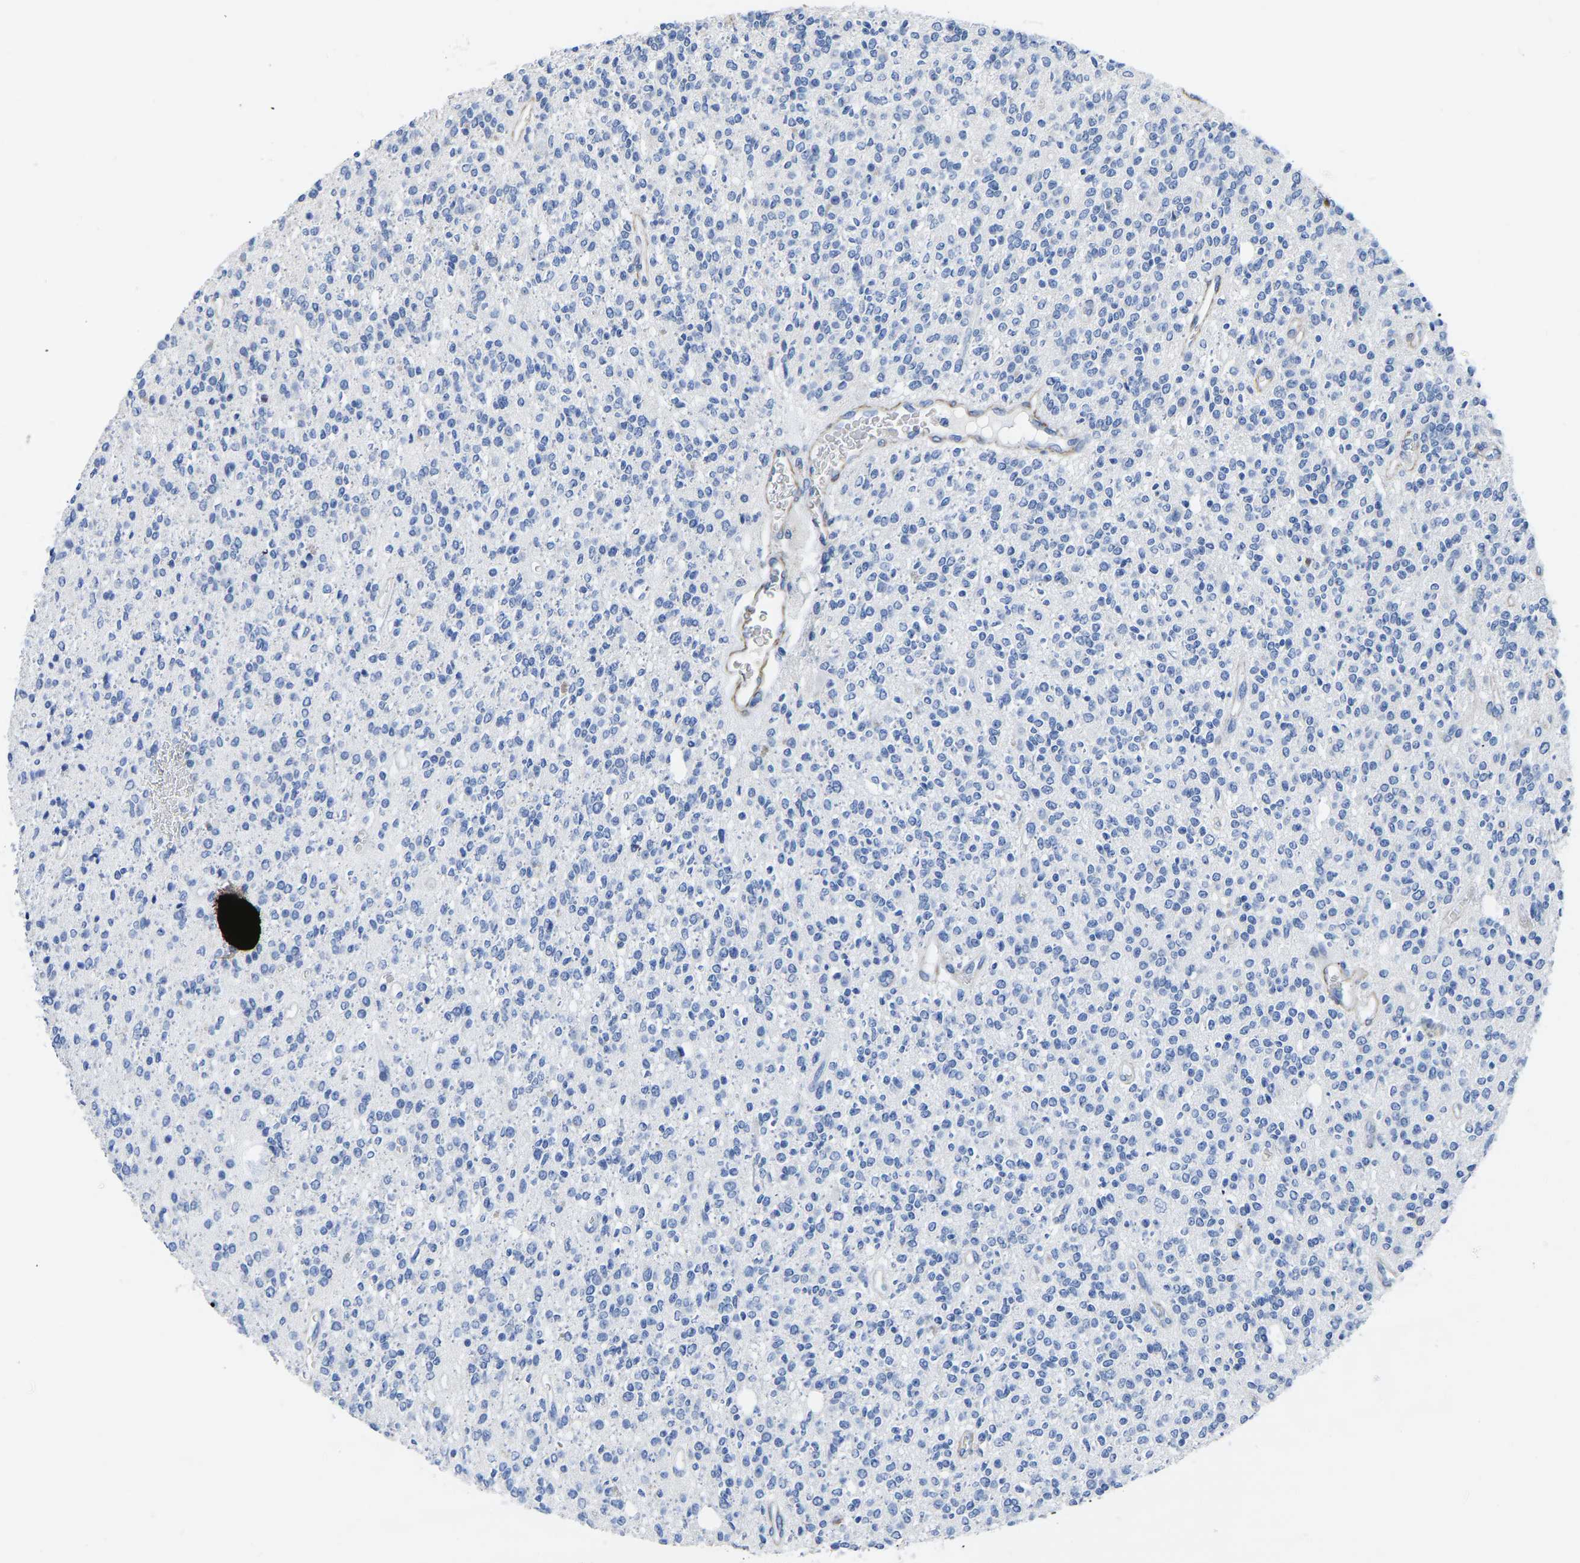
{"staining": {"intensity": "negative", "quantity": "none", "location": "none"}, "tissue": "glioma", "cell_type": "Tumor cells", "image_type": "cancer", "snomed": [{"axis": "morphology", "description": "Glioma, malignant, High grade"}, {"axis": "topography", "description": "Brain"}], "caption": "IHC histopathology image of human glioma stained for a protein (brown), which displays no positivity in tumor cells. (Brightfield microscopy of DAB immunohistochemistry at high magnification).", "gene": "SLC45A3", "patient": {"sex": "male", "age": 34}}